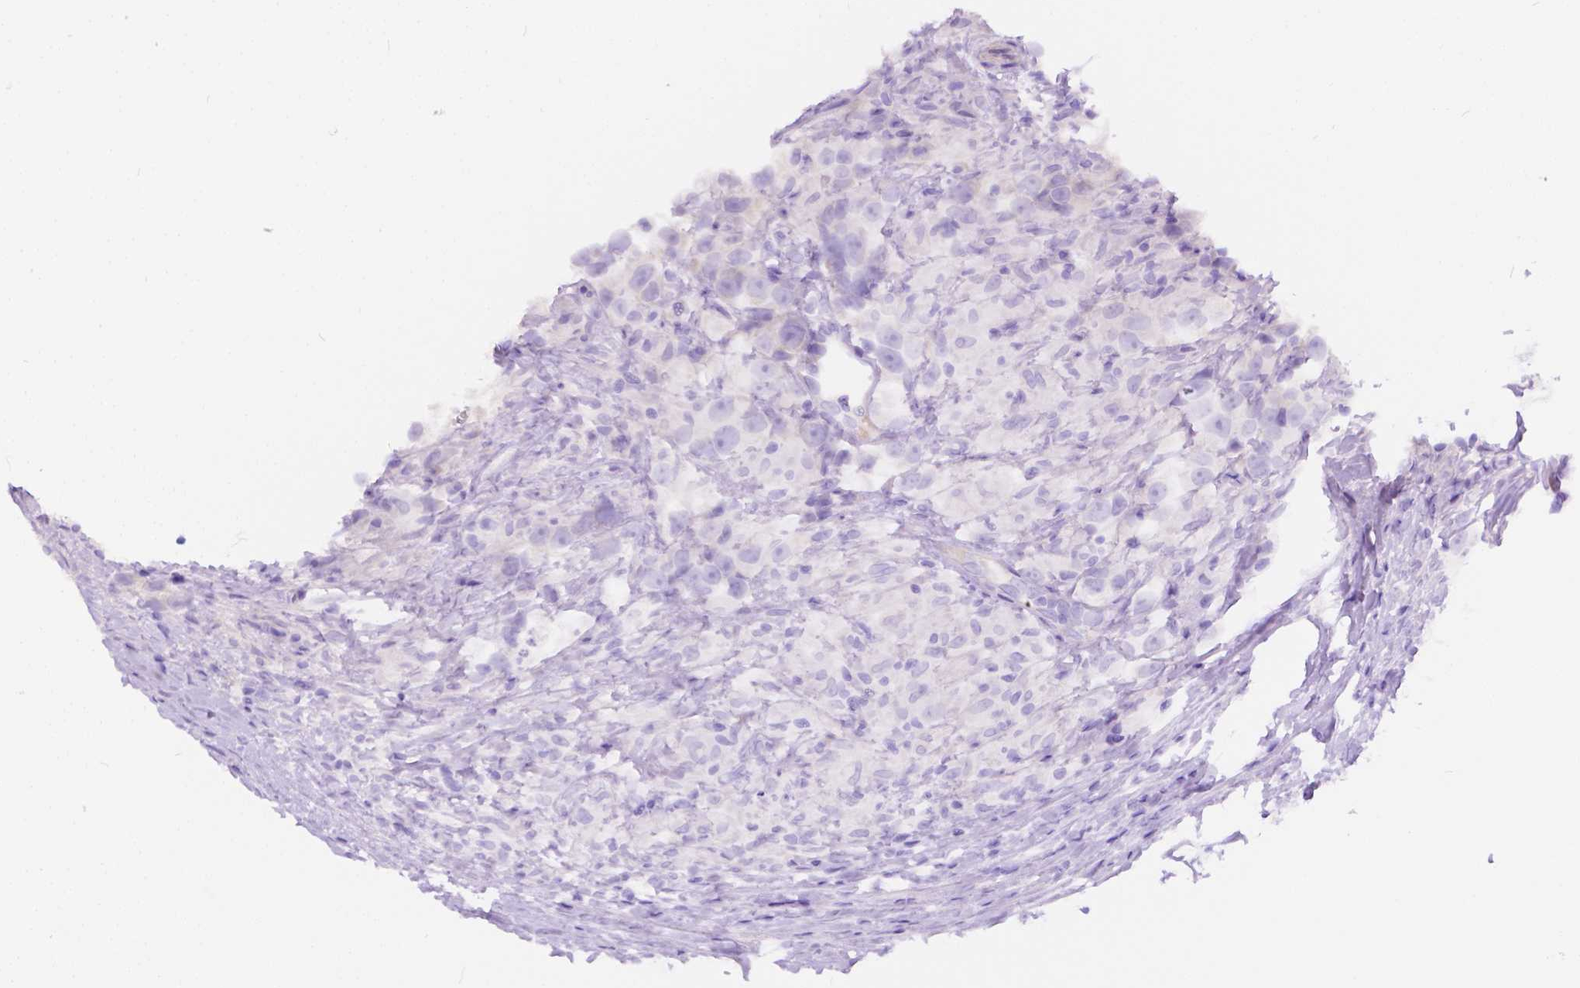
{"staining": {"intensity": "negative", "quantity": "none", "location": "none"}, "tissue": "testis cancer", "cell_type": "Tumor cells", "image_type": "cancer", "snomed": [{"axis": "morphology", "description": "Seminoma, NOS"}, {"axis": "topography", "description": "Testis"}], "caption": "The immunohistochemistry histopathology image has no significant expression in tumor cells of testis cancer tissue.", "gene": "CHRM1", "patient": {"sex": "male", "age": 46}}